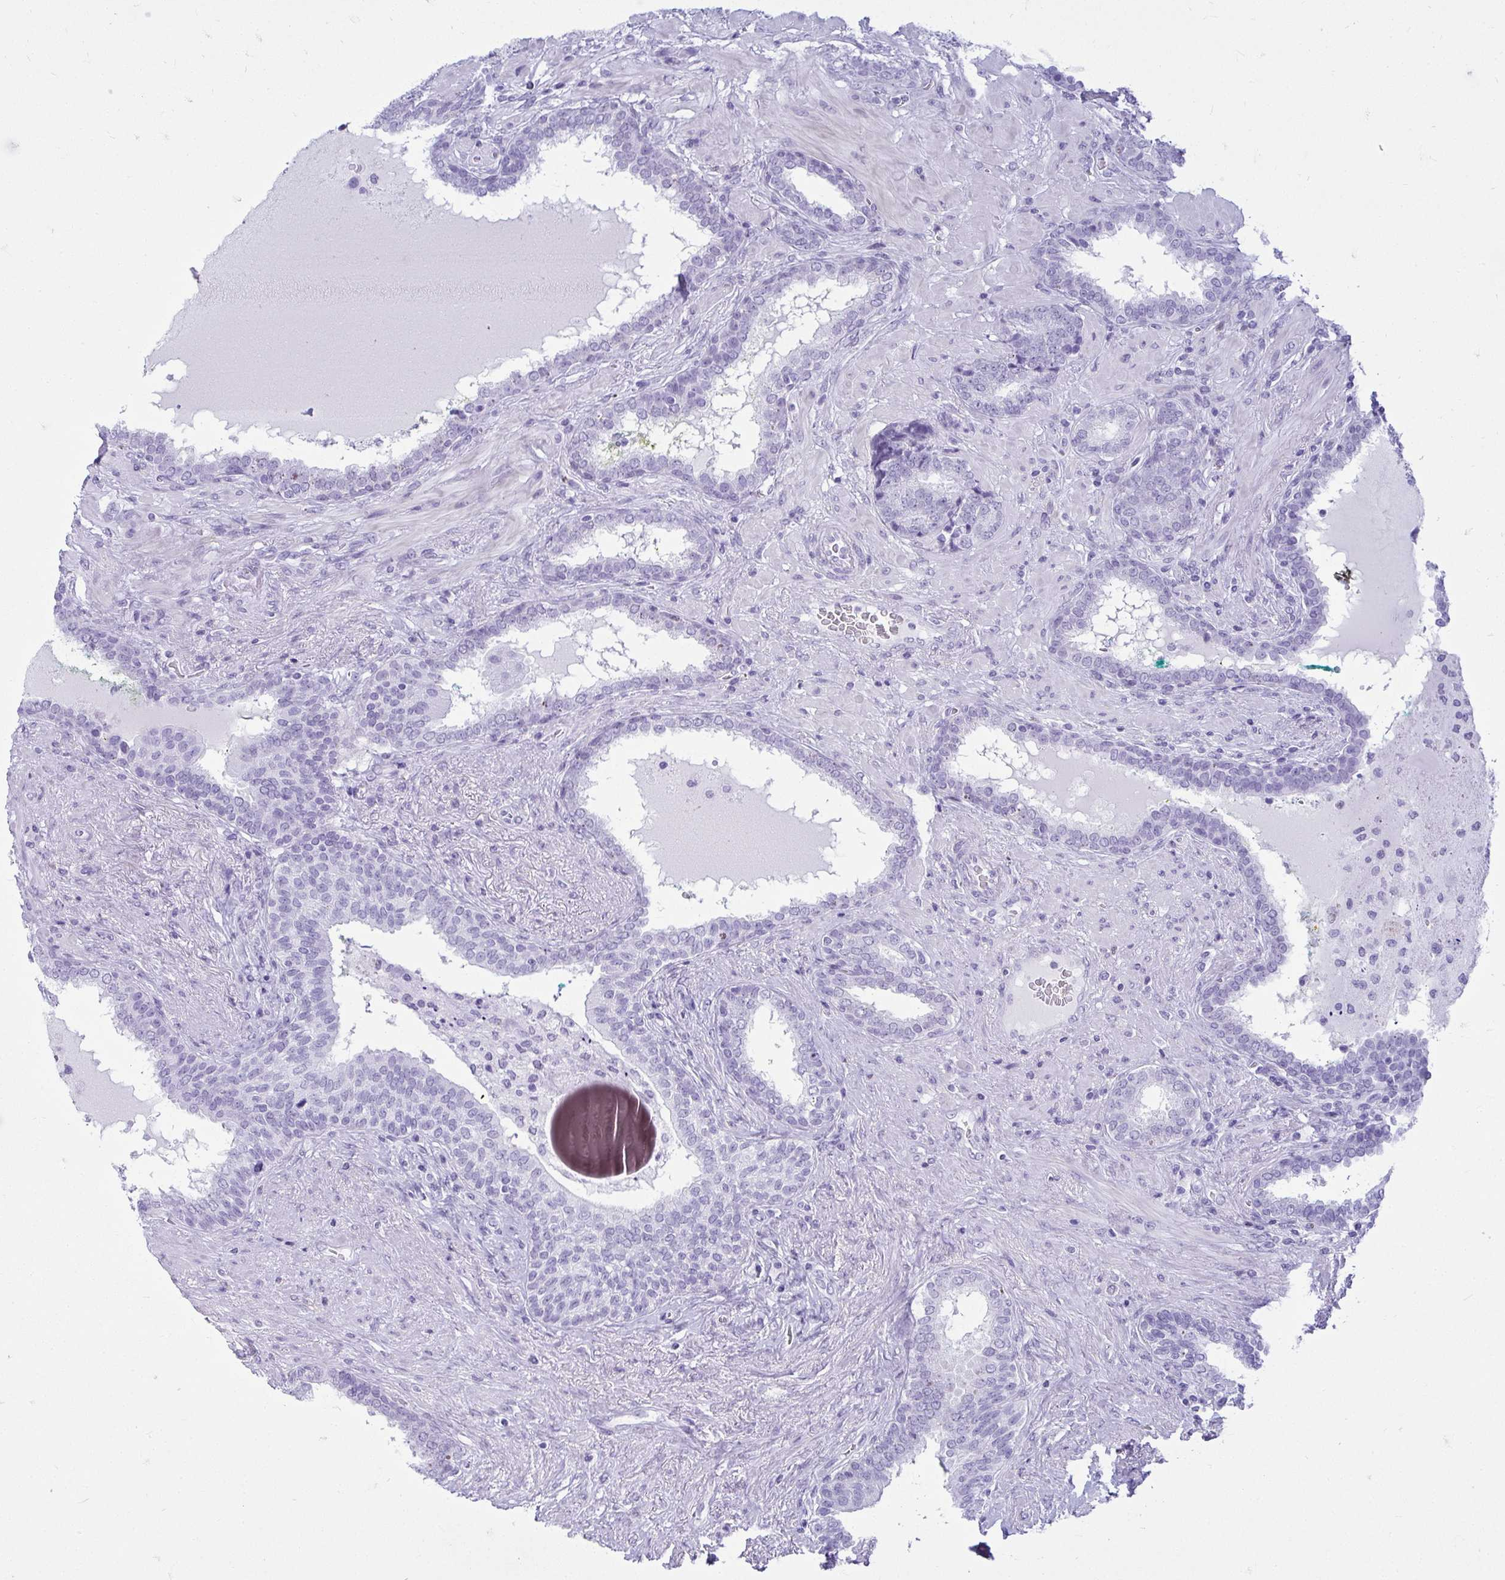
{"staining": {"intensity": "negative", "quantity": "none", "location": "none"}, "tissue": "prostate cancer", "cell_type": "Tumor cells", "image_type": "cancer", "snomed": [{"axis": "morphology", "description": "Adenocarcinoma, High grade"}, {"axis": "topography", "description": "Prostate"}], "caption": "DAB (3,3'-diaminobenzidine) immunohistochemical staining of human prostate high-grade adenocarcinoma reveals no significant positivity in tumor cells.", "gene": "CLGN", "patient": {"sex": "male", "age": 72}}